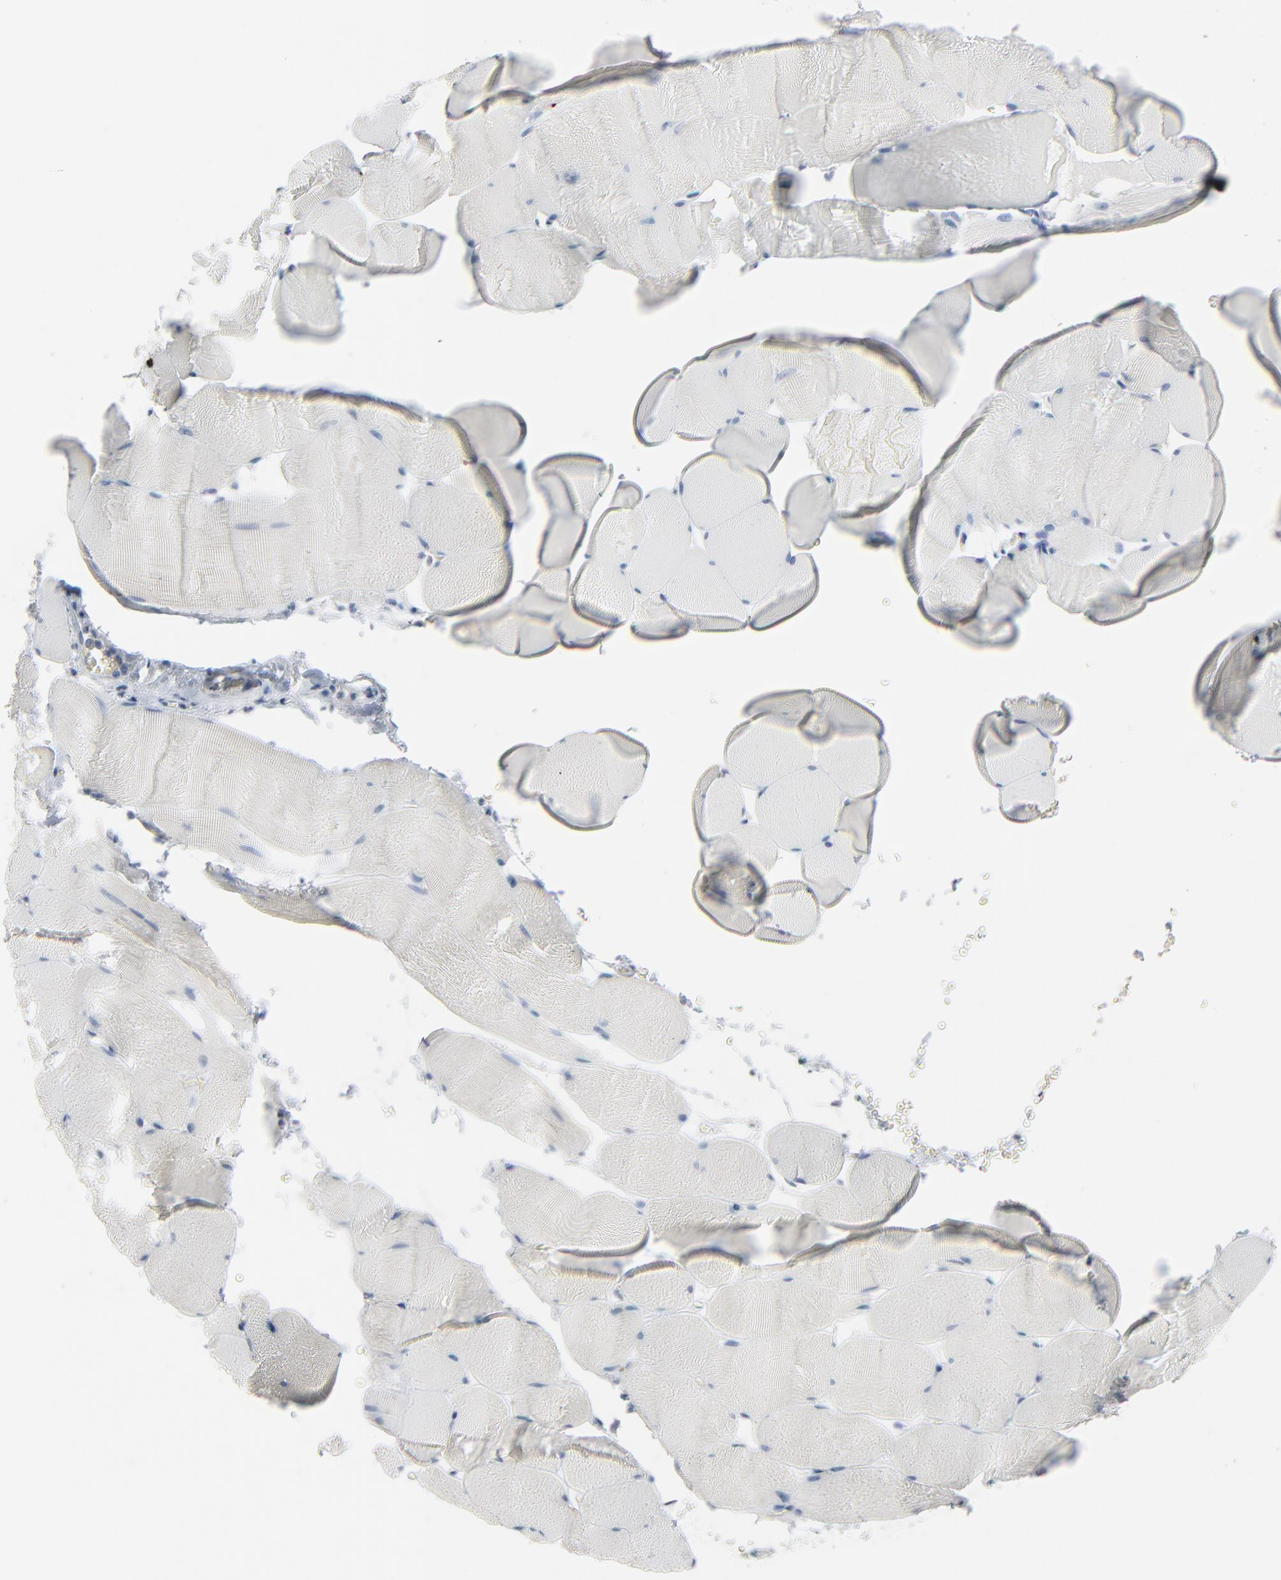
{"staining": {"intensity": "negative", "quantity": "none", "location": "none"}, "tissue": "skeletal muscle", "cell_type": "Myocytes", "image_type": "normal", "snomed": [{"axis": "morphology", "description": "Normal tissue, NOS"}, {"axis": "topography", "description": "Skeletal muscle"}], "caption": "Myocytes are negative for protein expression in unremarkable human skeletal muscle. The staining is performed using DAB (3,3'-diaminobenzidine) brown chromogen with nuclei counter-stained in using hematoxylin.", "gene": "SAGE1", "patient": {"sex": "male", "age": 62}}